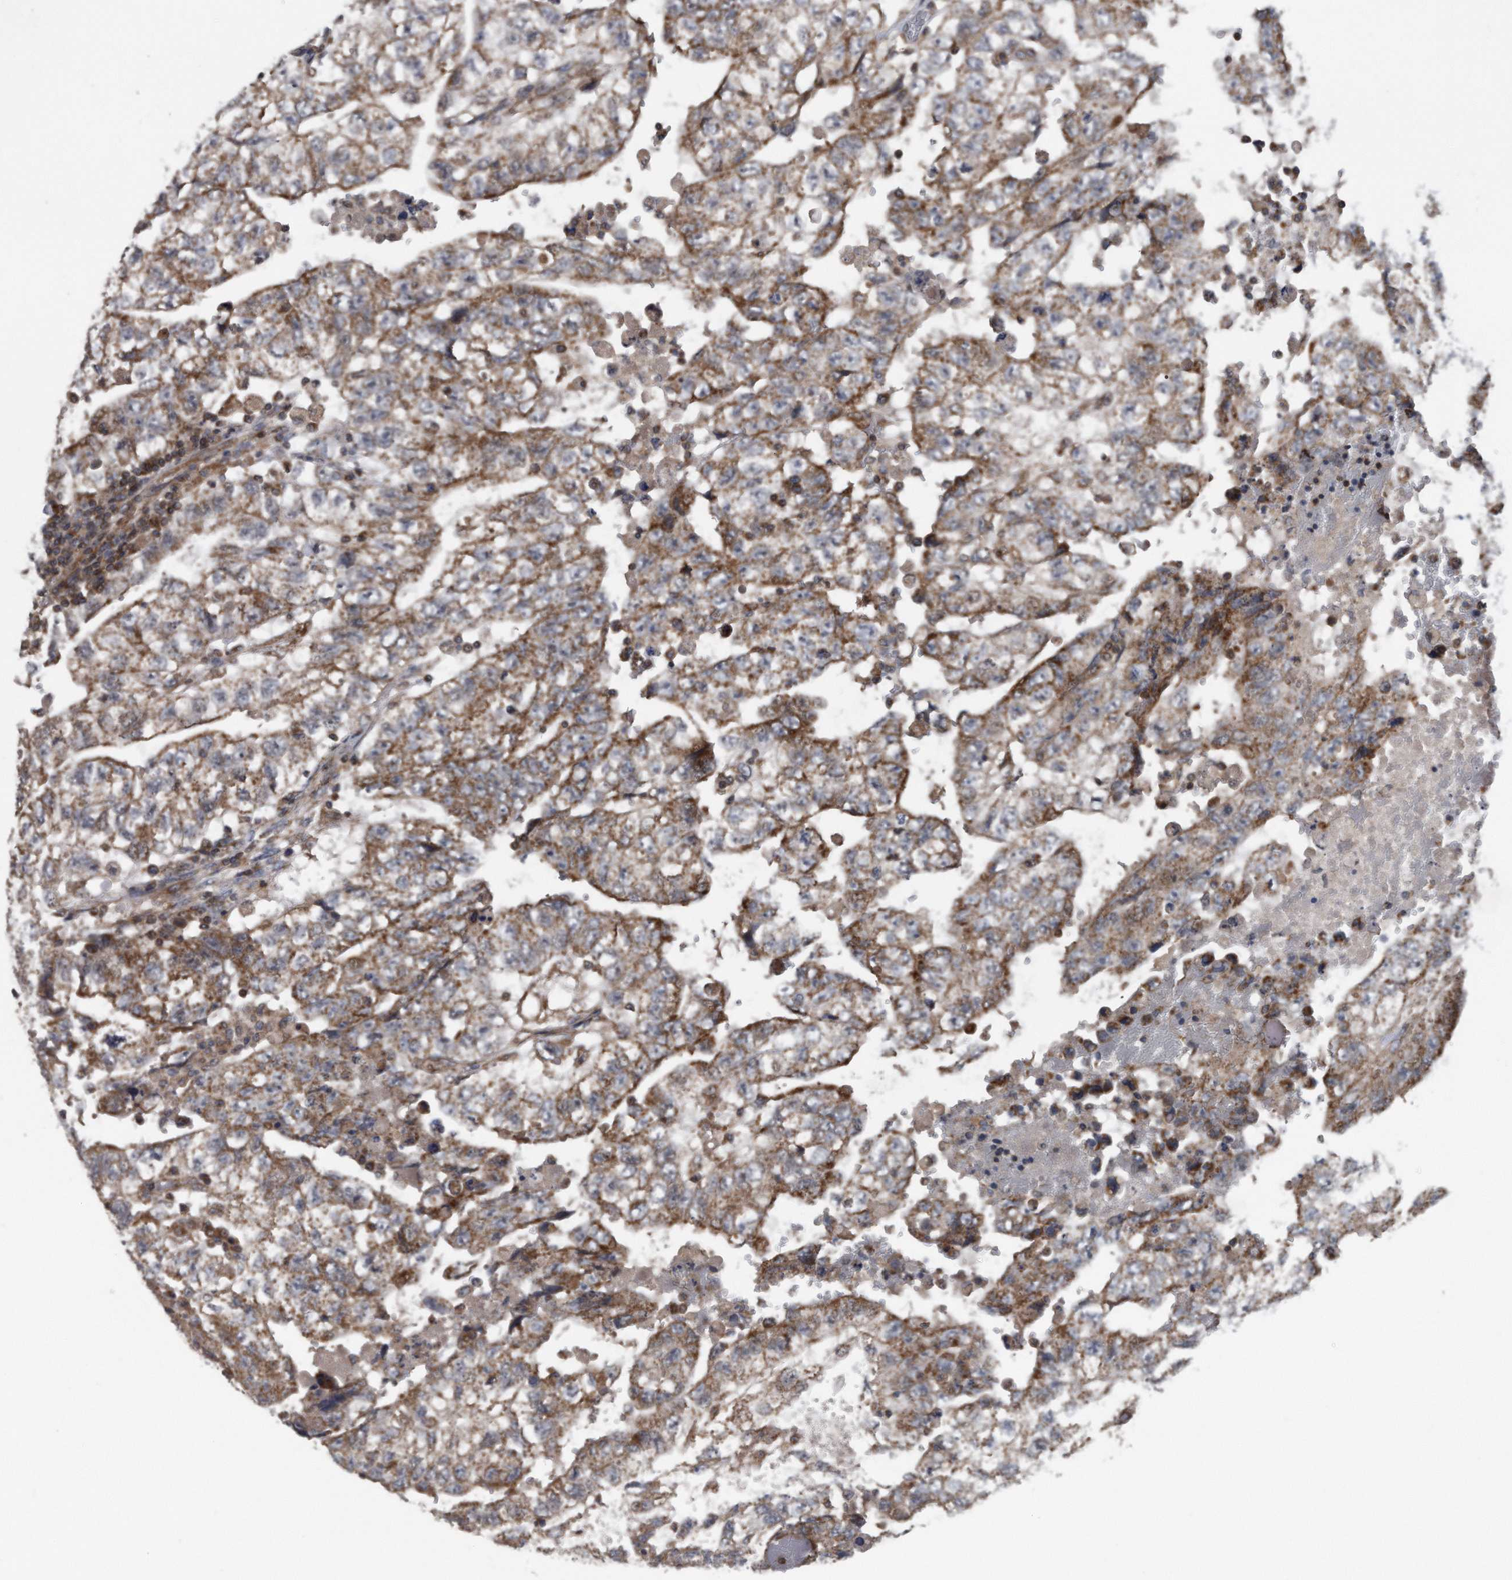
{"staining": {"intensity": "moderate", "quantity": ">75%", "location": "cytoplasmic/membranous"}, "tissue": "testis cancer", "cell_type": "Tumor cells", "image_type": "cancer", "snomed": [{"axis": "morphology", "description": "Carcinoma, Embryonal, NOS"}, {"axis": "topography", "description": "Testis"}], "caption": "A histopathology image of human testis cancer stained for a protein exhibits moderate cytoplasmic/membranous brown staining in tumor cells.", "gene": "ALPK2", "patient": {"sex": "male", "age": 36}}